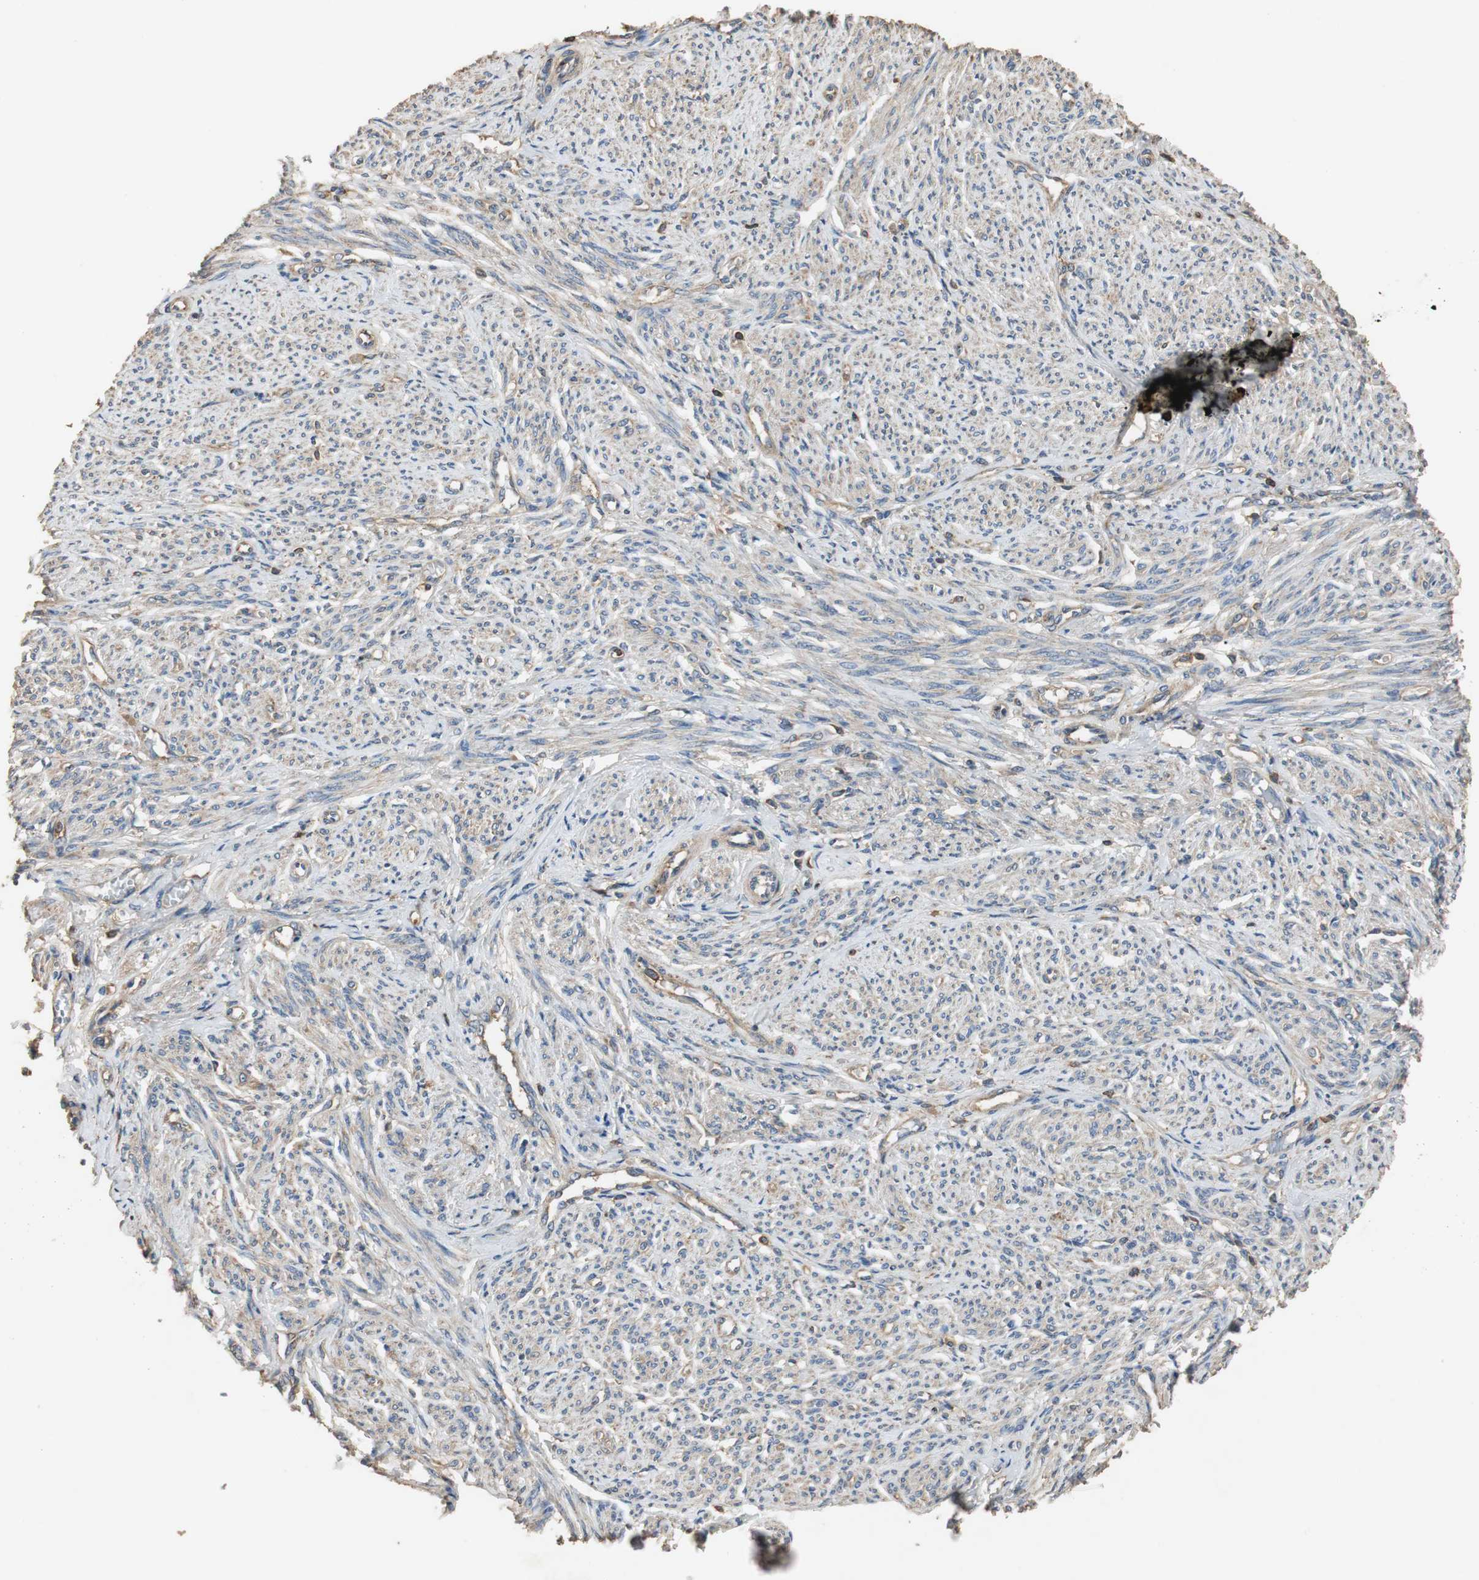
{"staining": {"intensity": "weak", "quantity": "25%-75%", "location": "cytoplasmic/membranous"}, "tissue": "smooth muscle", "cell_type": "Smooth muscle cells", "image_type": "normal", "snomed": [{"axis": "morphology", "description": "Normal tissue, NOS"}, {"axis": "topography", "description": "Smooth muscle"}], "caption": "Immunohistochemical staining of unremarkable human smooth muscle displays weak cytoplasmic/membranous protein expression in about 25%-75% of smooth muscle cells. (brown staining indicates protein expression, while blue staining denotes nuclei).", "gene": "TNFRSF14", "patient": {"sex": "female", "age": 65}}